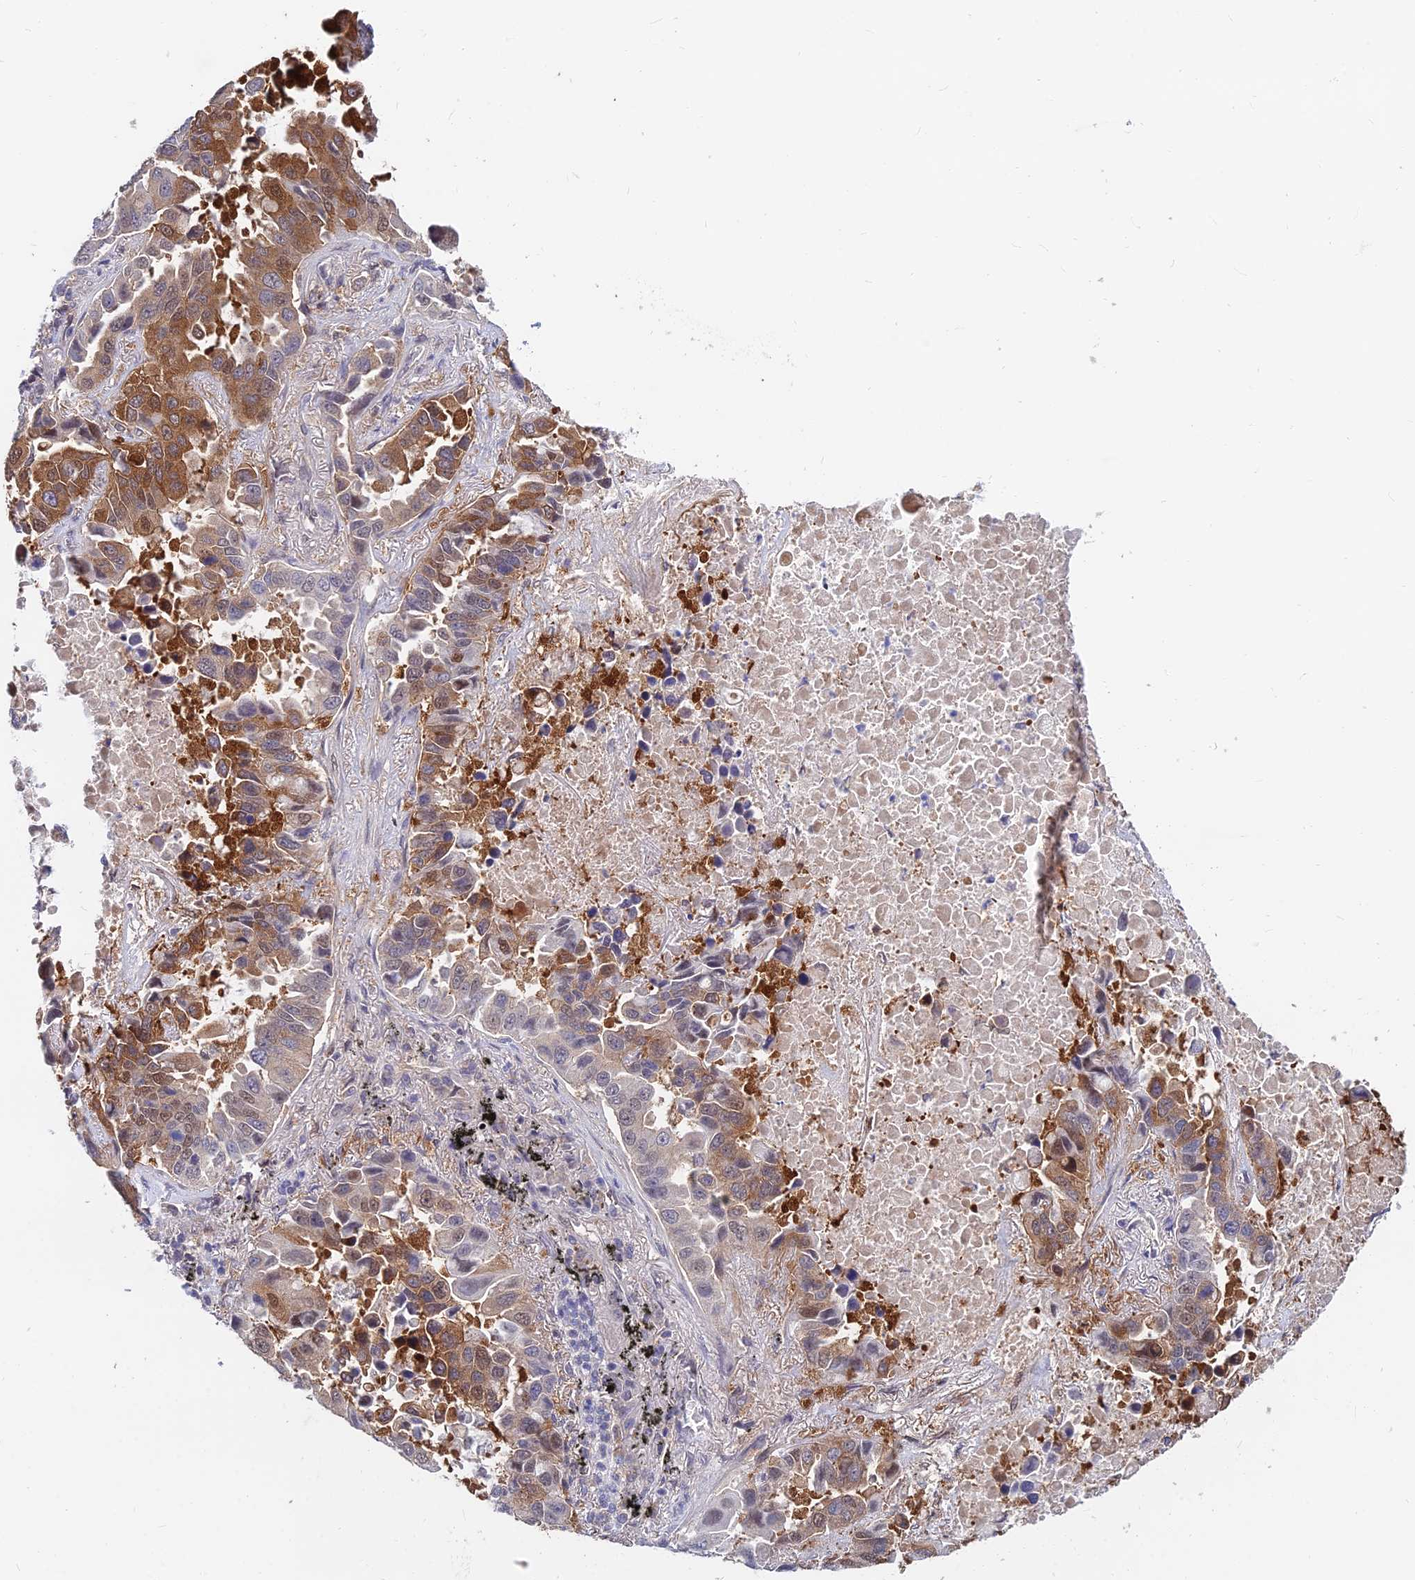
{"staining": {"intensity": "moderate", "quantity": ">75%", "location": "cytoplasmic/membranous"}, "tissue": "lung cancer", "cell_type": "Tumor cells", "image_type": "cancer", "snomed": [{"axis": "morphology", "description": "Adenocarcinoma, NOS"}, {"axis": "topography", "description": "Lung"}], "caption": "Lung adenocarcinoma stained with DAB (3,3'-diaminobenzidine) immunohistochemistry (IHC) reveals medium levels of moderate cytoplasmic/membranous staining in approximately >75% of tumor cells.", "gene": "B3GALT4", "patient": {"sex": "male", "age": 64}}